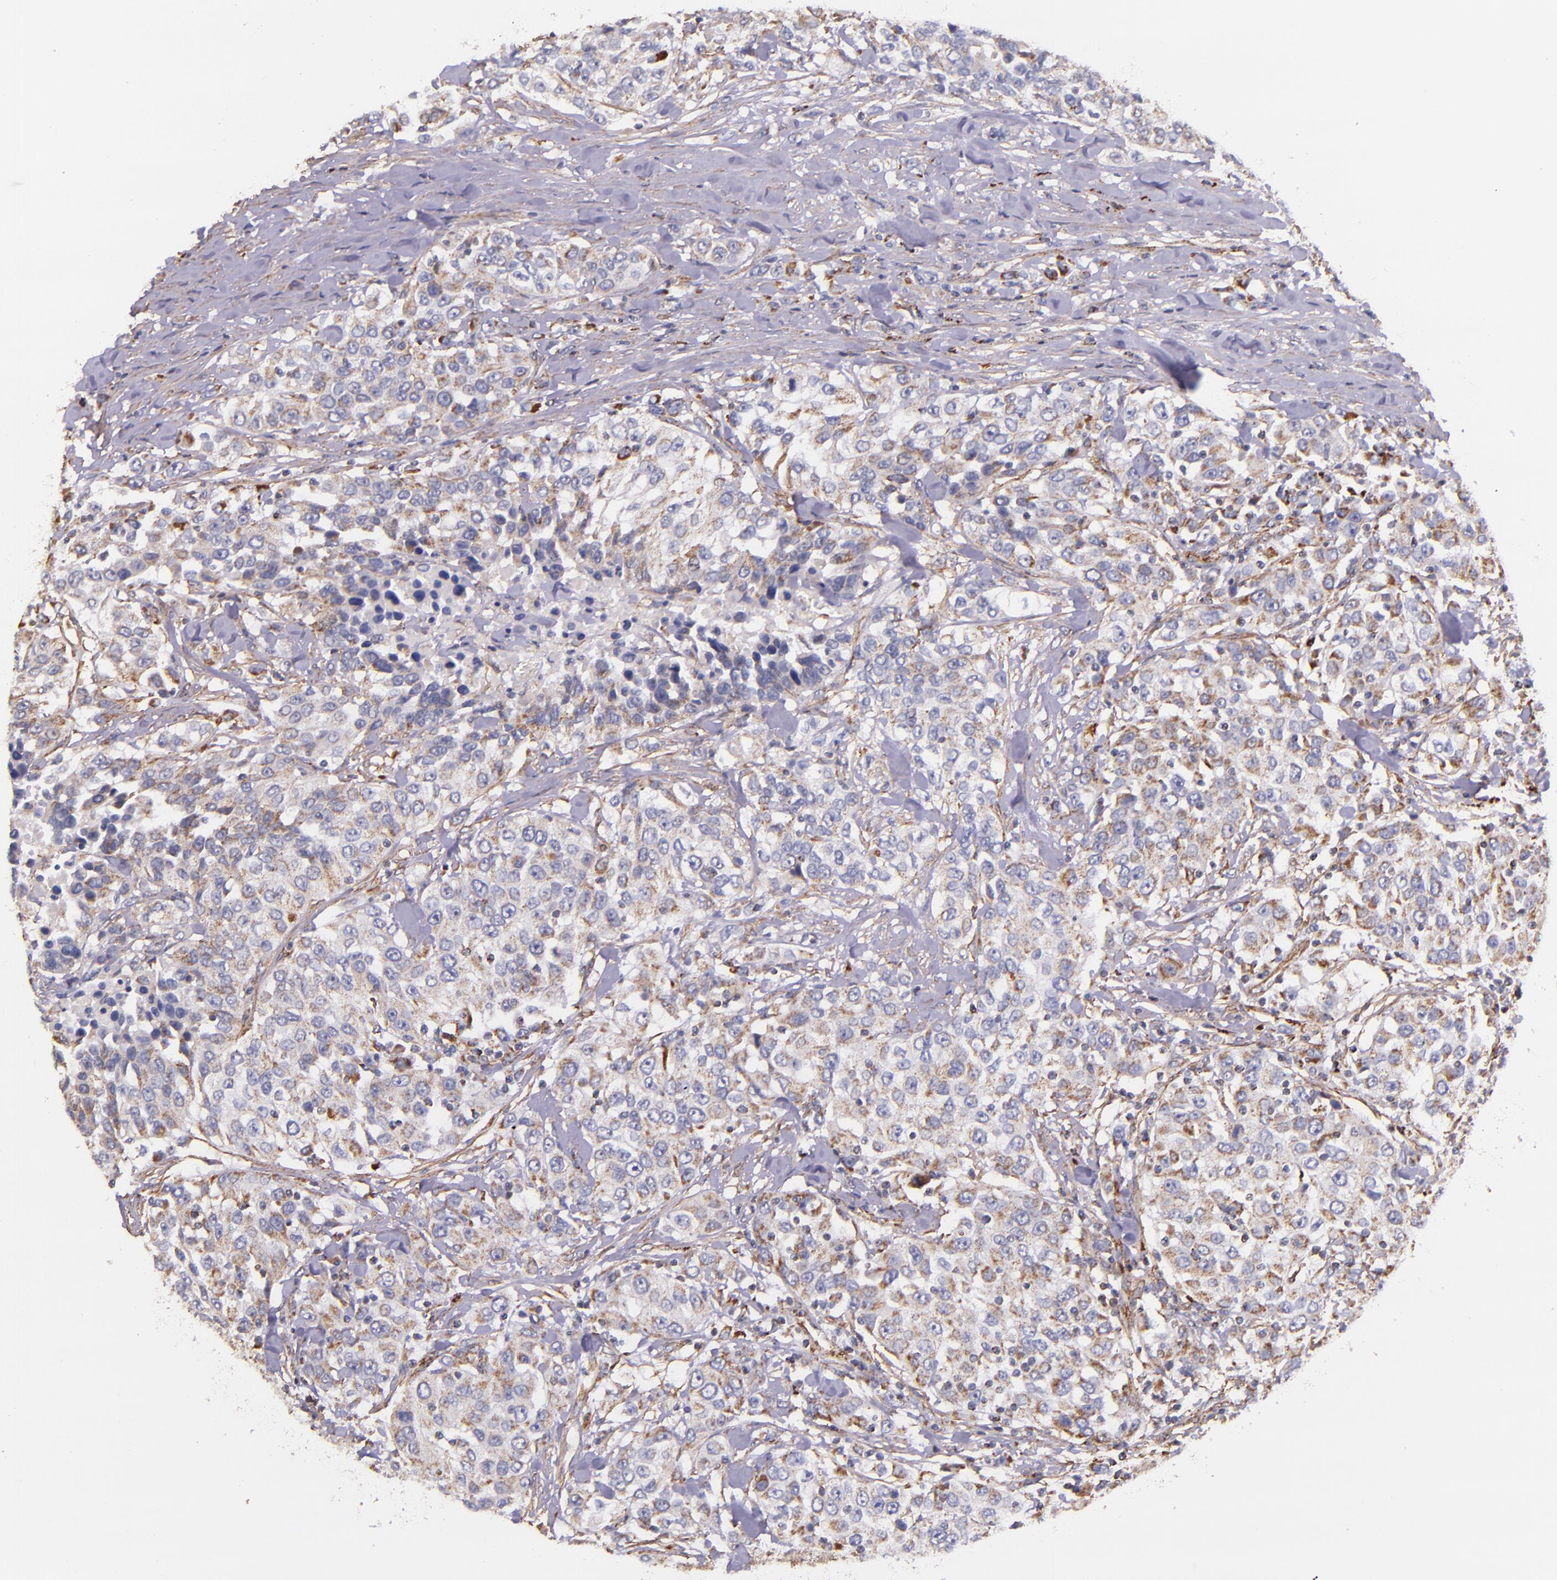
{"staining": {"intensity": "weak", "quantity": "<25%", "location": "cytoplasmic/membranous"}, "tissue": "urothelial cancer", "cell_type": "Tumor cells", "image_type": "cancer", "snomed": [{"axis": "morphology", "description": "Urothelial carcinoma, High grade"}, {"axis": "topography", "description": "Urinary bladder"}], "caption": "This is an immunohistochemistry micrograph of human urothelial cancer. There is no expression in tumor cells.", "gene": "IDH3G", "patient": {"sex": "female", "age": 80}}